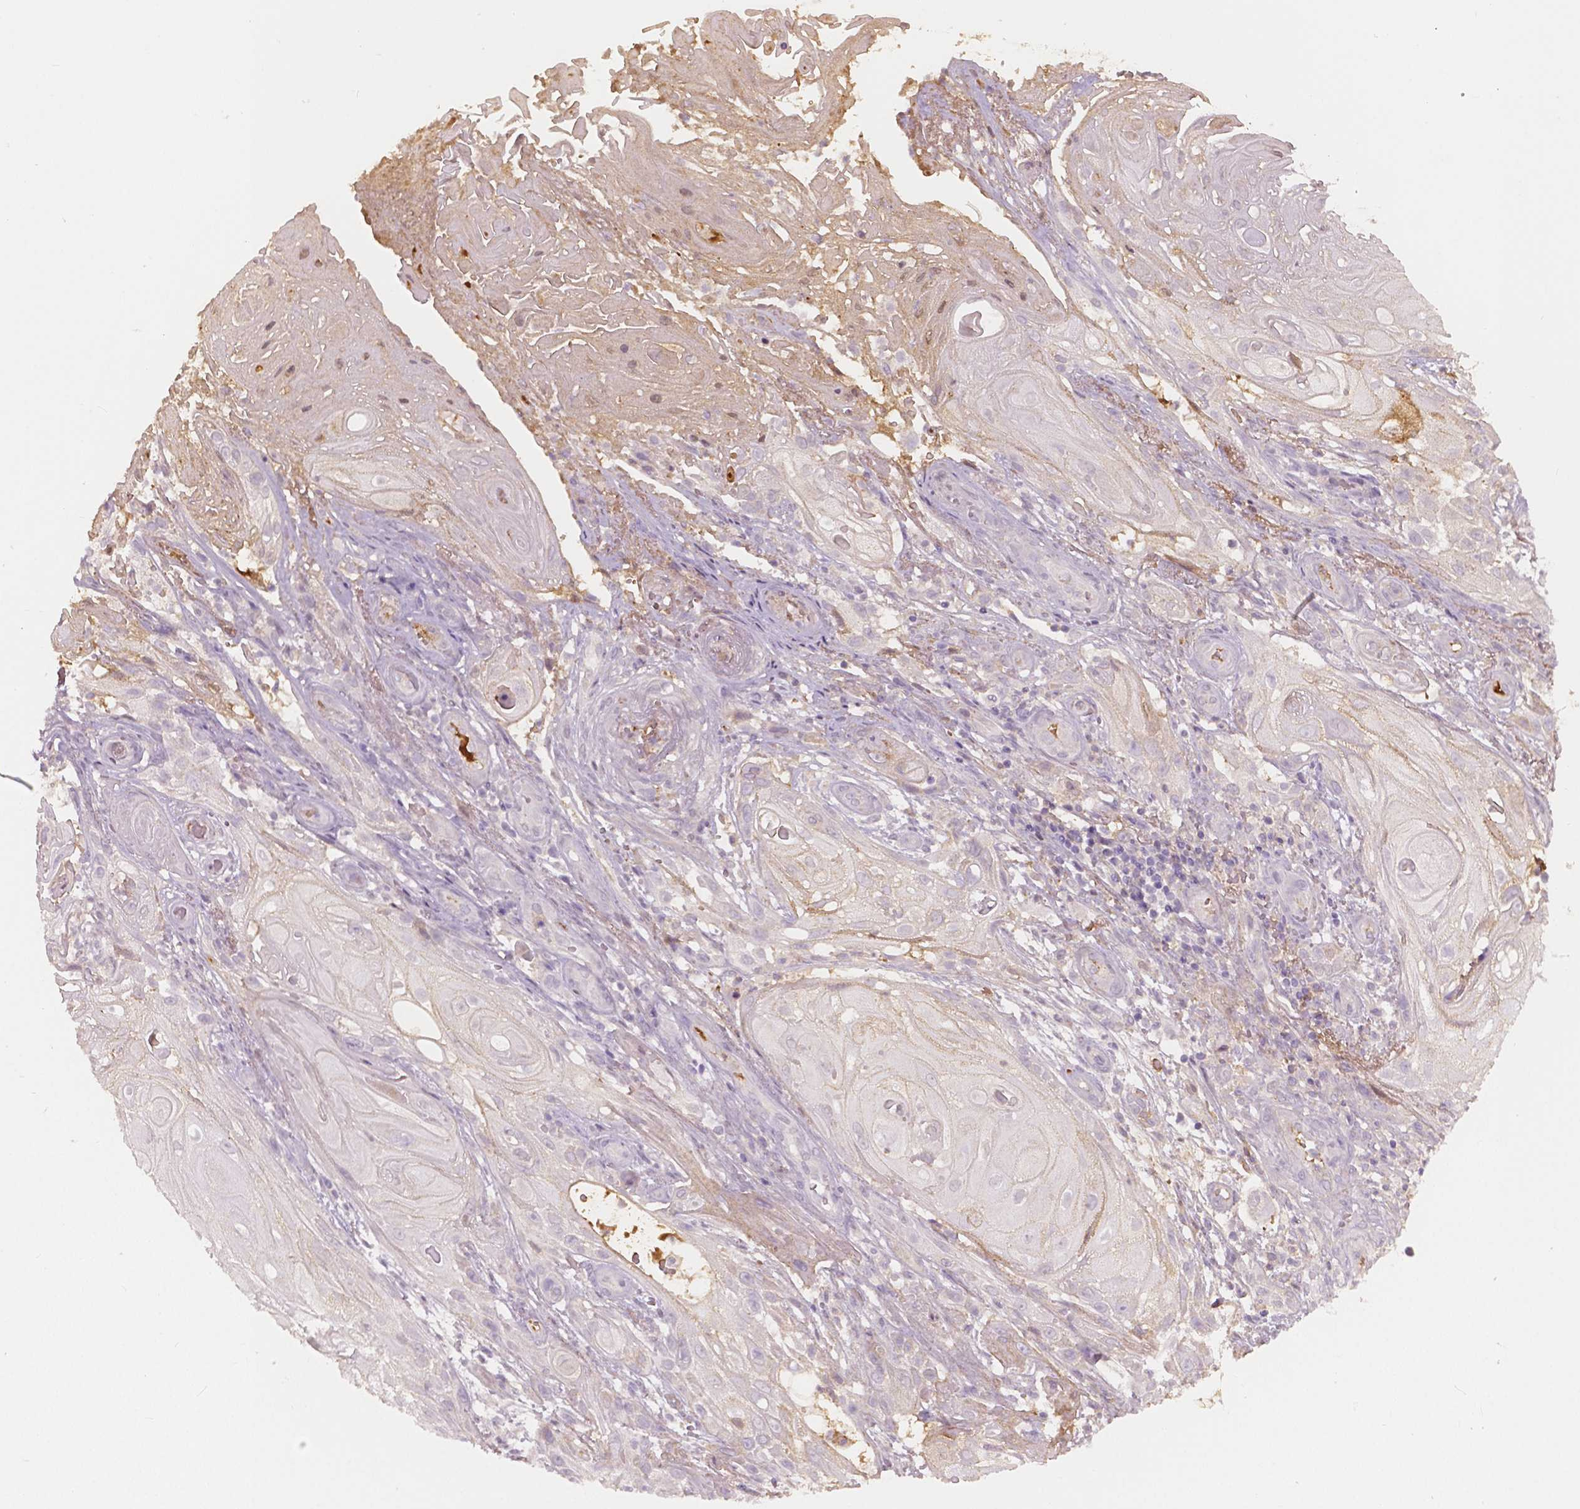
{"staining": {"intensity": "negative", "quantity": "none", "location": "none"}, "tissue": "skin cancer", "cell_type": "Tumor cells", "image_type": "cancer", "snomed": [{"axis": "morphology", "description": "Squamous cell carcinoma, NOS"}, {"axis": "topography", "description": "Skin"}], "caption": "Immunohistochemistry micrograph of skin squamous cell carcinoma stained for a protein (brown), which exhibits no expression in tumor cells.", "gene": "APOA4", "patient": {"sex": "male", "age": 62}}